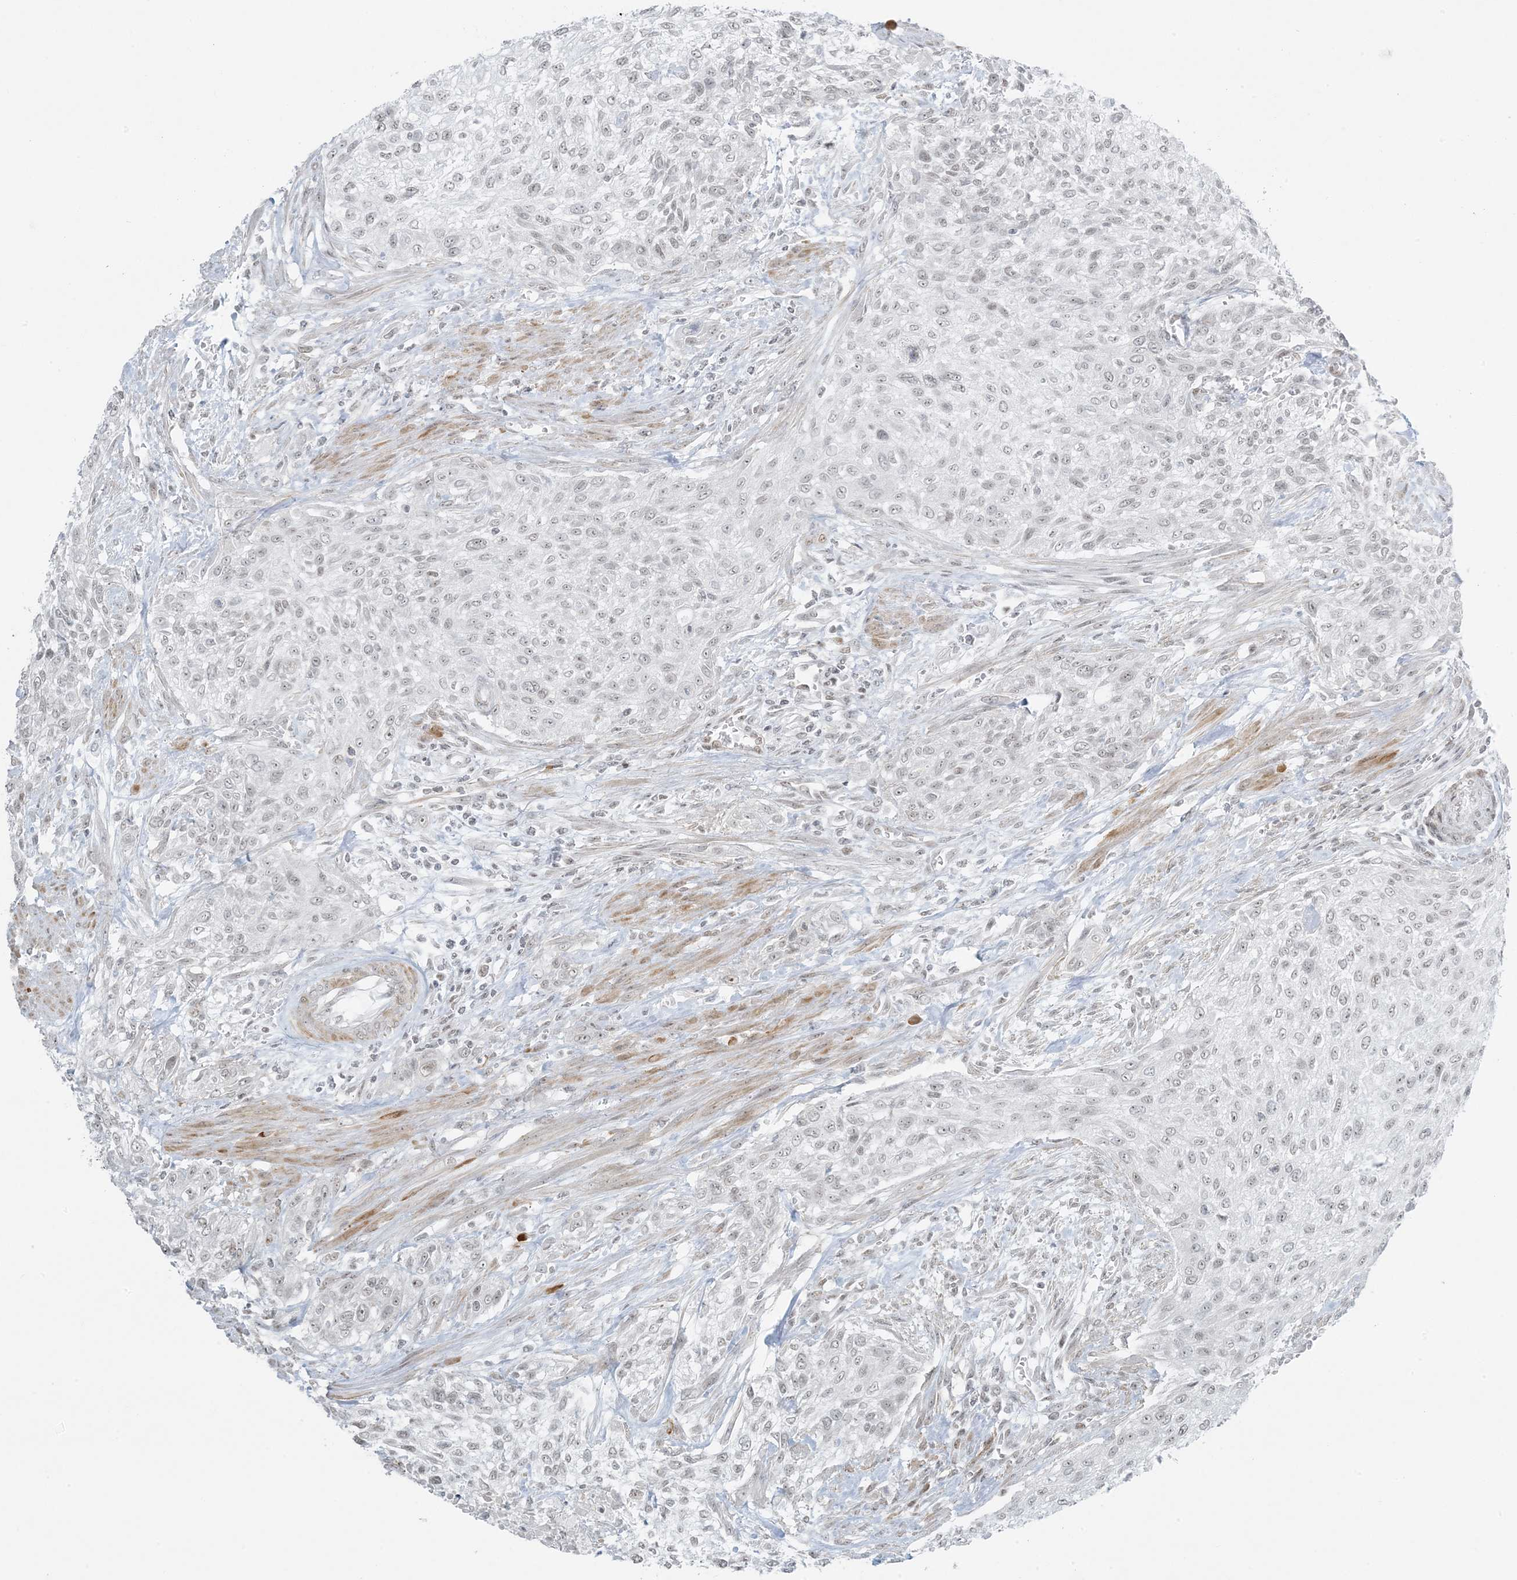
{"staining": {"intensity": "negative", "quantity": "none", "location": "none"}, "tissue": "urothelial cancer", "cell_type": "Tumor cells", "image_type": "cancer", "snomed": [{"axis": "morphology", "description": "Urothelial carcinoma, High grade"}, {"axis": "topography", "description": "Urinary bladder"}], "caption": "There is no significant expression in tumor cells of high-grade urothelial carcinoma.", "gene": "ZNF787", "patient": {"sex": "male", "age": 35}}